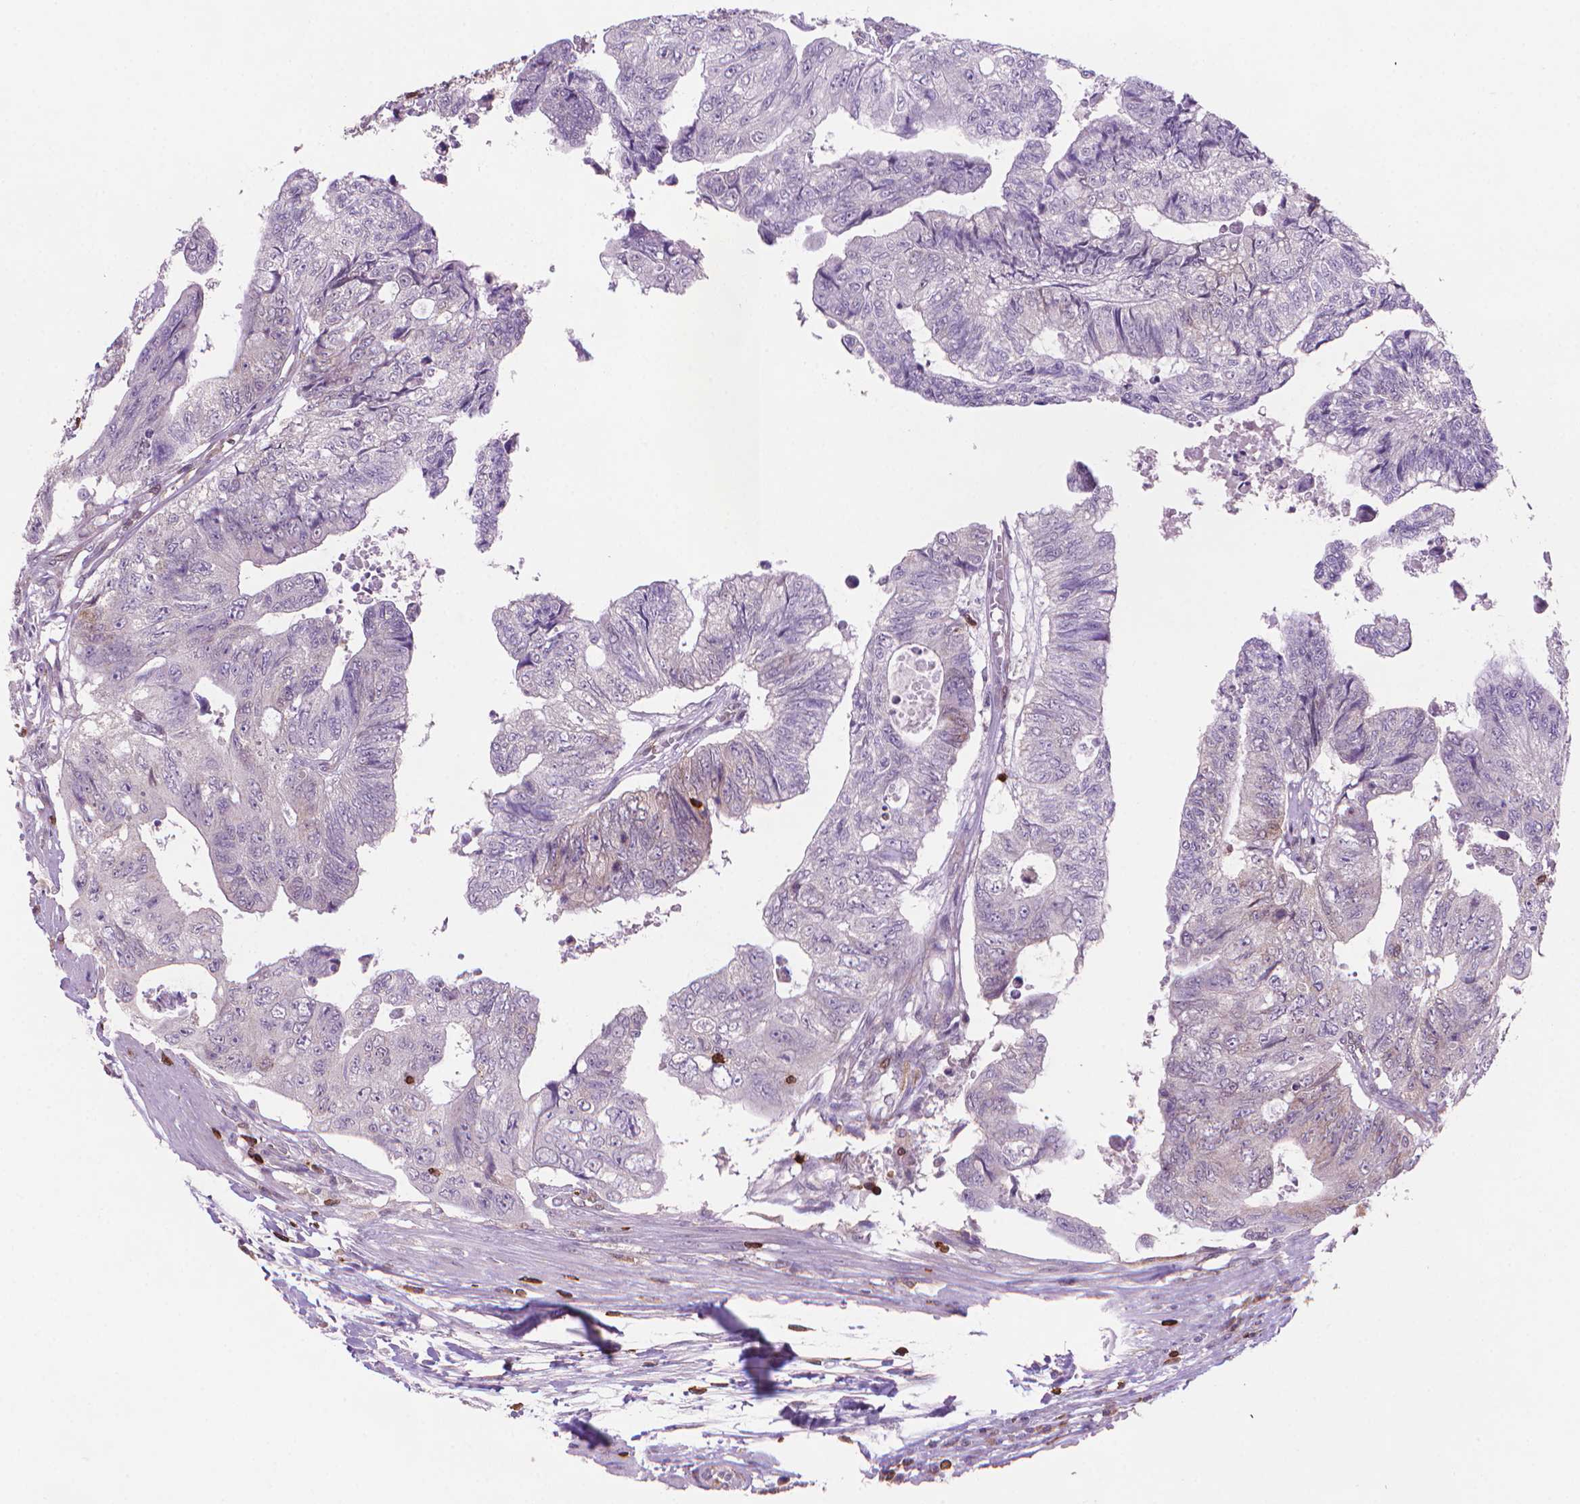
{"staining": {"intensity": "moderate", "quantity": "<25%", "location": "cytoplasmic/membranous"}, "tissue": "colorectal cancer", "cell_type": "Tumor cells", "image_type": "cancer", "snomed": [{"axis": "morphology", "description": "Adenocarcinoma, NOS"}, {"axis": "topography", "description": "Colon"}], "caption": "High-power microscopy captured an IHC histopathology image of colorectal adenocarcinoma, revealing moderate cytoplasmic/membranous staining in about <25% of tumor cells.", "gene": "BCL2", "patient": {"sex": "male", "age": 57}}